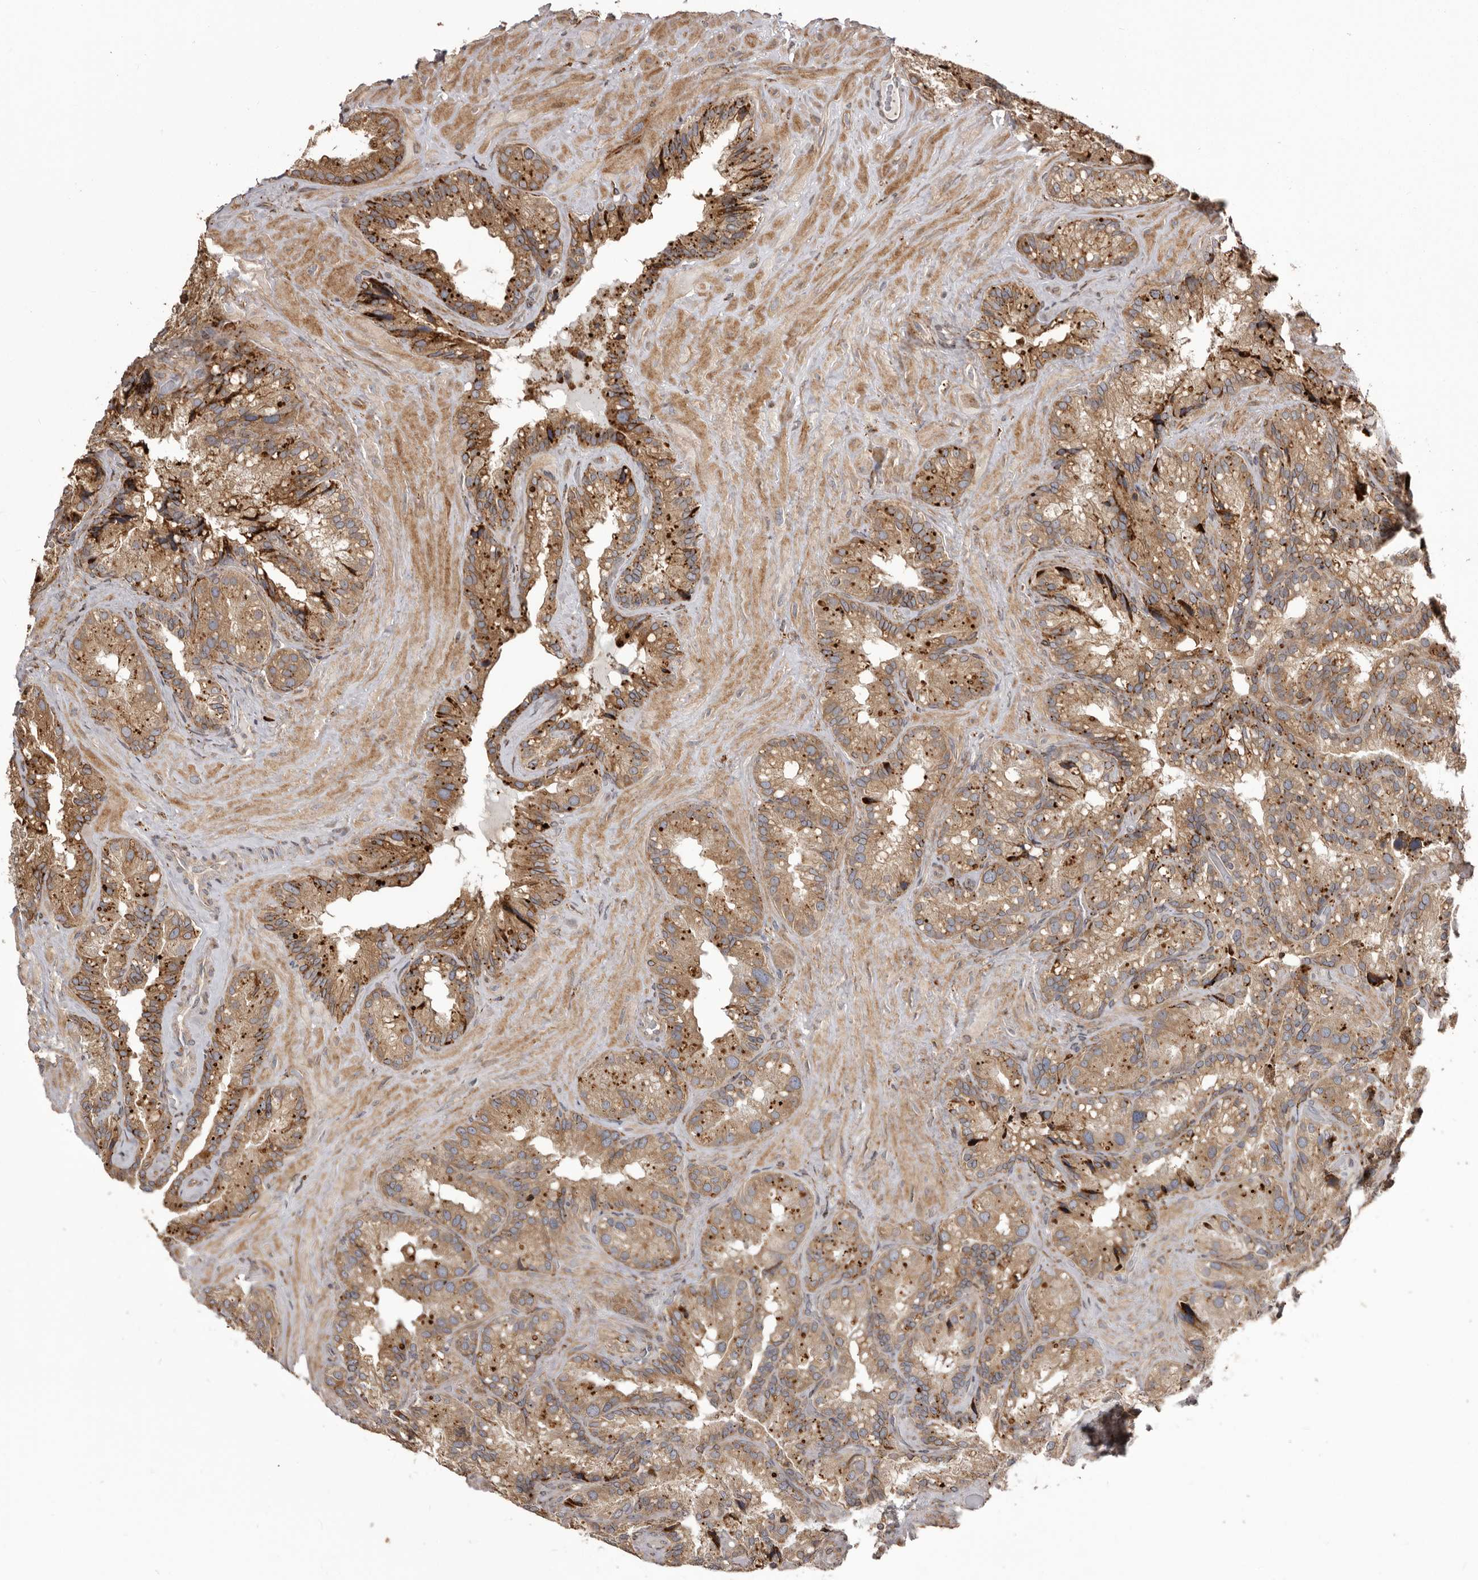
{"staining": {"intensity": "moderate", "quantity": ">75%", "location": "cytoplasmic/membranous"}, "tissue": "seminal vesicle", "cell_type": "Glandular cells", "image_type": "normal", "snomed": [{"axis": "morphology", "description": "Normal tissue, NOS"}, {"axis": "topography", "description": "Prostate"}, {"axis": "topography", "description": "Seminal veicle"}], "caption": "IHC of benign seminal vesicle exhibits medium levels of moderate cytoplasmic/membranous positivity in about >75% of glandular cells.", "gene": "NUP43", "patient": {"sex": "male", "age": 68}}